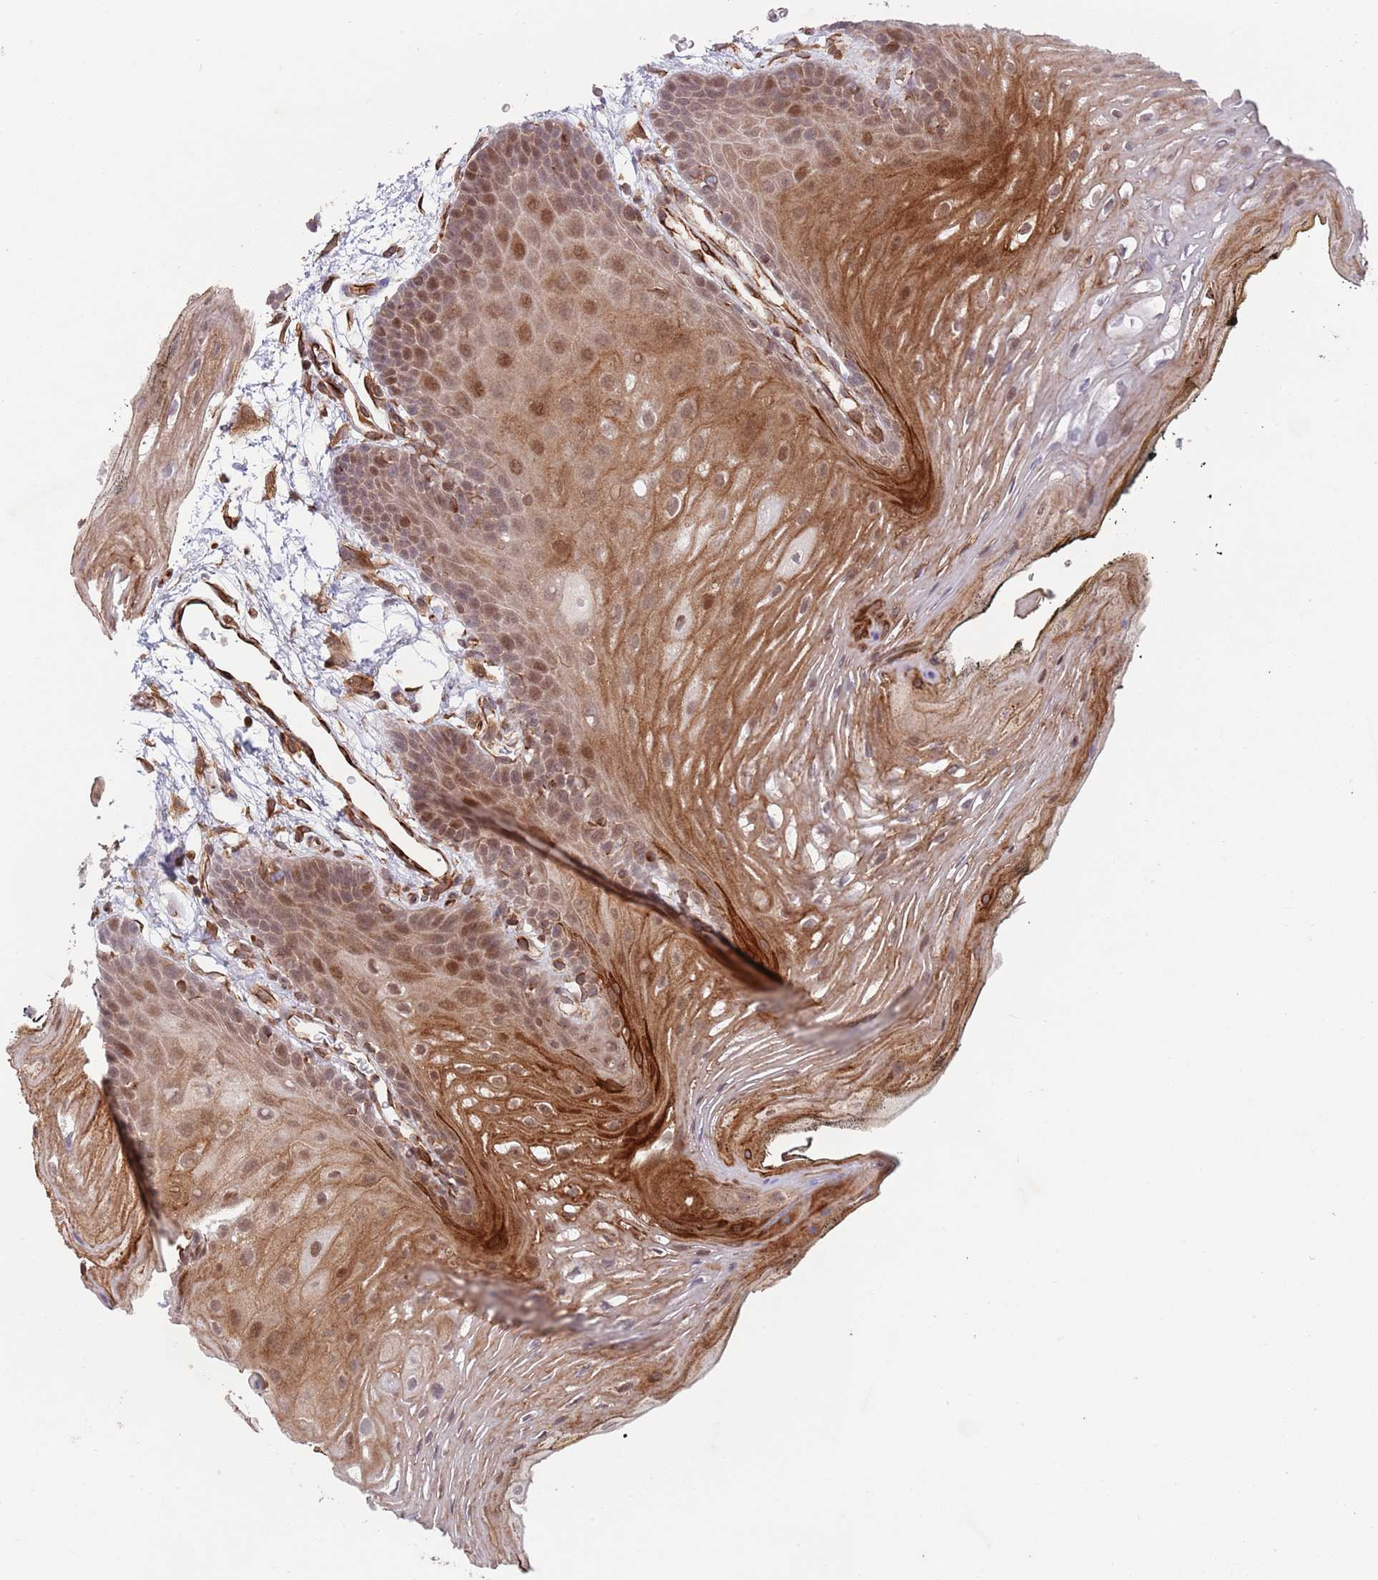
{"staining": {"intensity": "moderate", "quantity": ">75%", "location": "cytoplasmic/membranous,nuclear"}, "tissue": "oral mucosa", "cell_type": "Squamous epithelial cells", "image_type": "normal", "snomed": [{"axis": "morphology", "description": "Normal tissue, NOS"}, {"axis": "topography", "description": "Oral tissue"}, {"axis": "topography", "description": "Tounge, NOS"}], "caption": "High-magnification brightfield microscopy of unremarkable oral mucosa stained with DAB (brown) and counterstained with hematoxylin (blue). squamous epithelial cells exhibit moderate cytoplasmic/membranous,nuclear expression is identified in about>75% of cells.", "gene": "CHD9", "patient": {"sex": "female", "age": 81}}